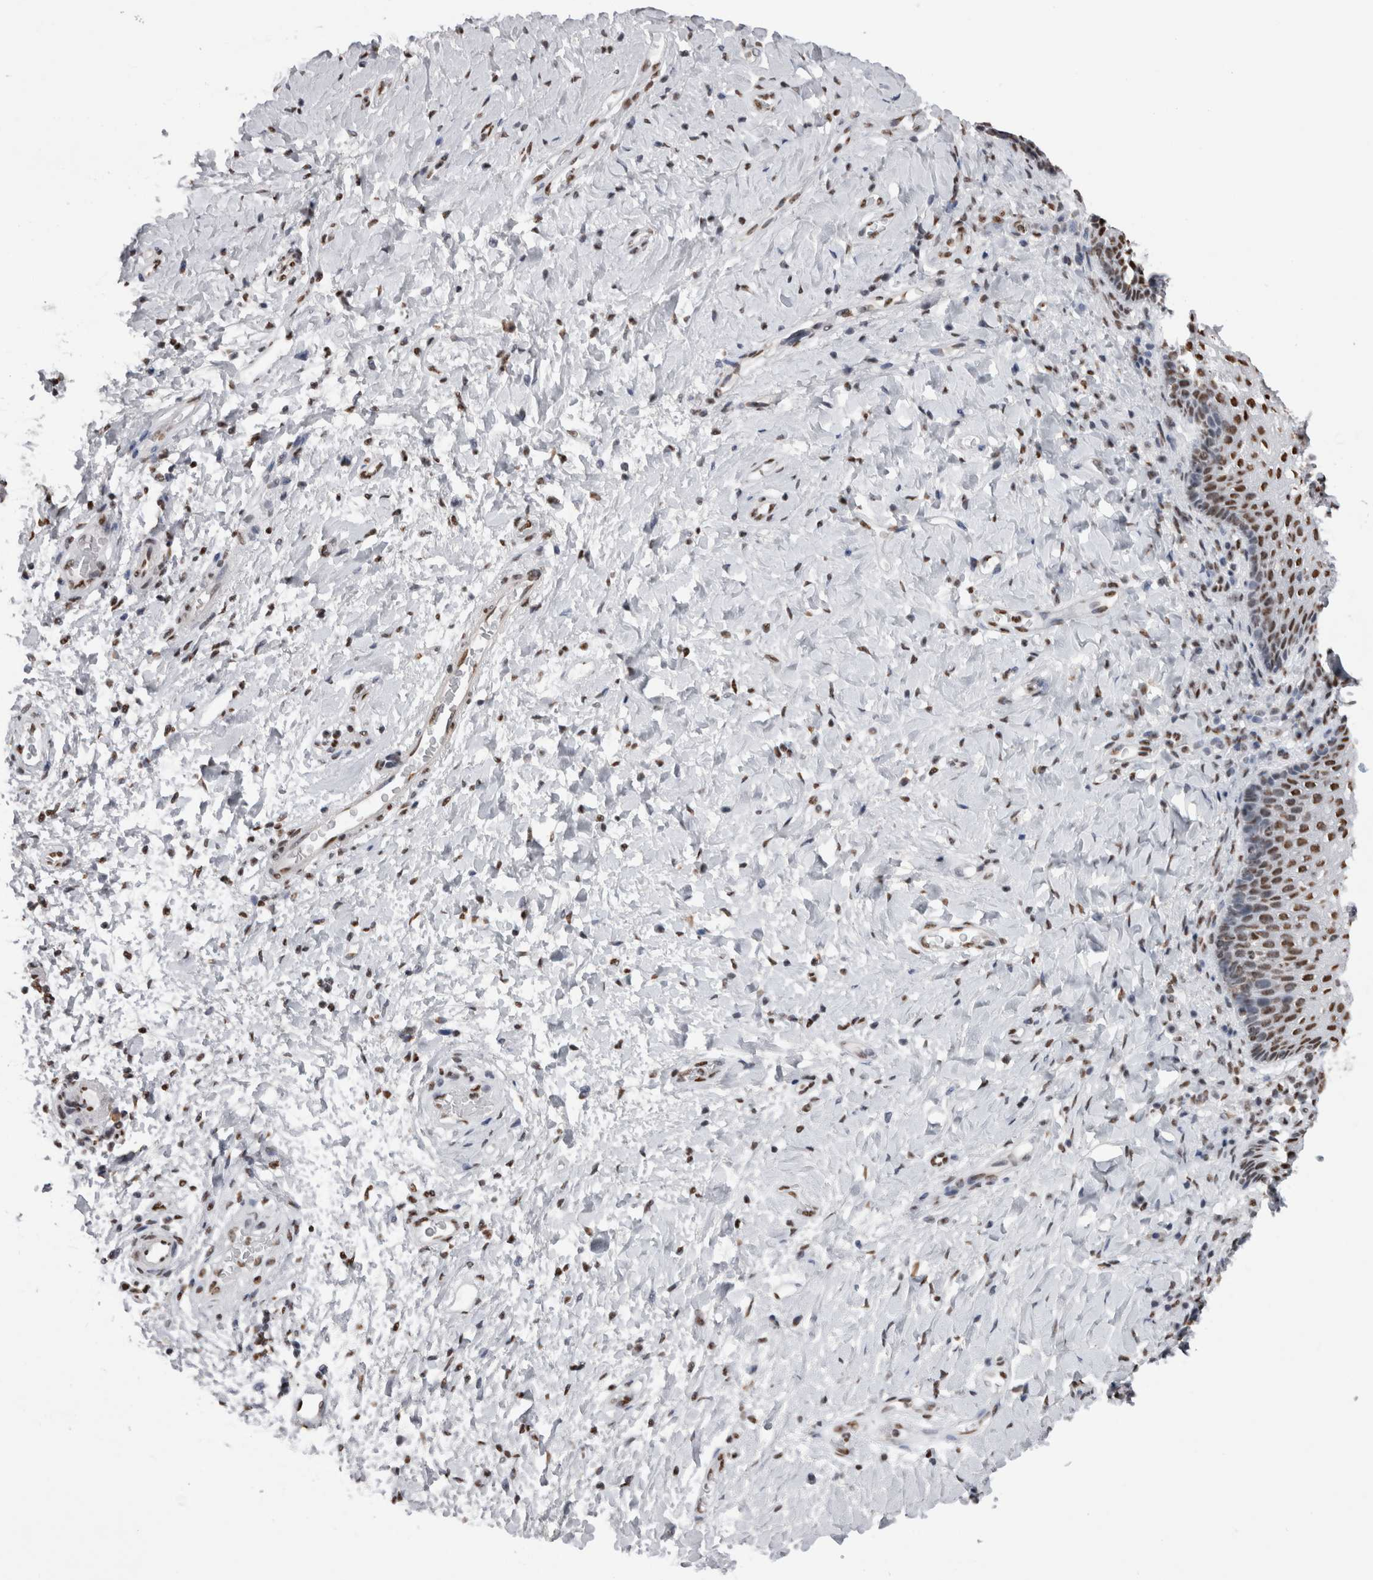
{"staining": {"intensity": "strong", "quantity": ">75%", "location": "nuclear"}, "tissue": "vagina", "cell_type": "Squamous epithelial cells", "image_type": "normal", "snomed": [{"axis": "morphology", "description": "Normal tissue, NOS"}, {"axis": "topography", "description": "Vagina"}], "caption": "An image of vagina stained for a protein shows strong nuclear brown staining in squamous epithelial cells.", "gene": "ALPK3", "patient": {"sex": "female", "age": 60}}